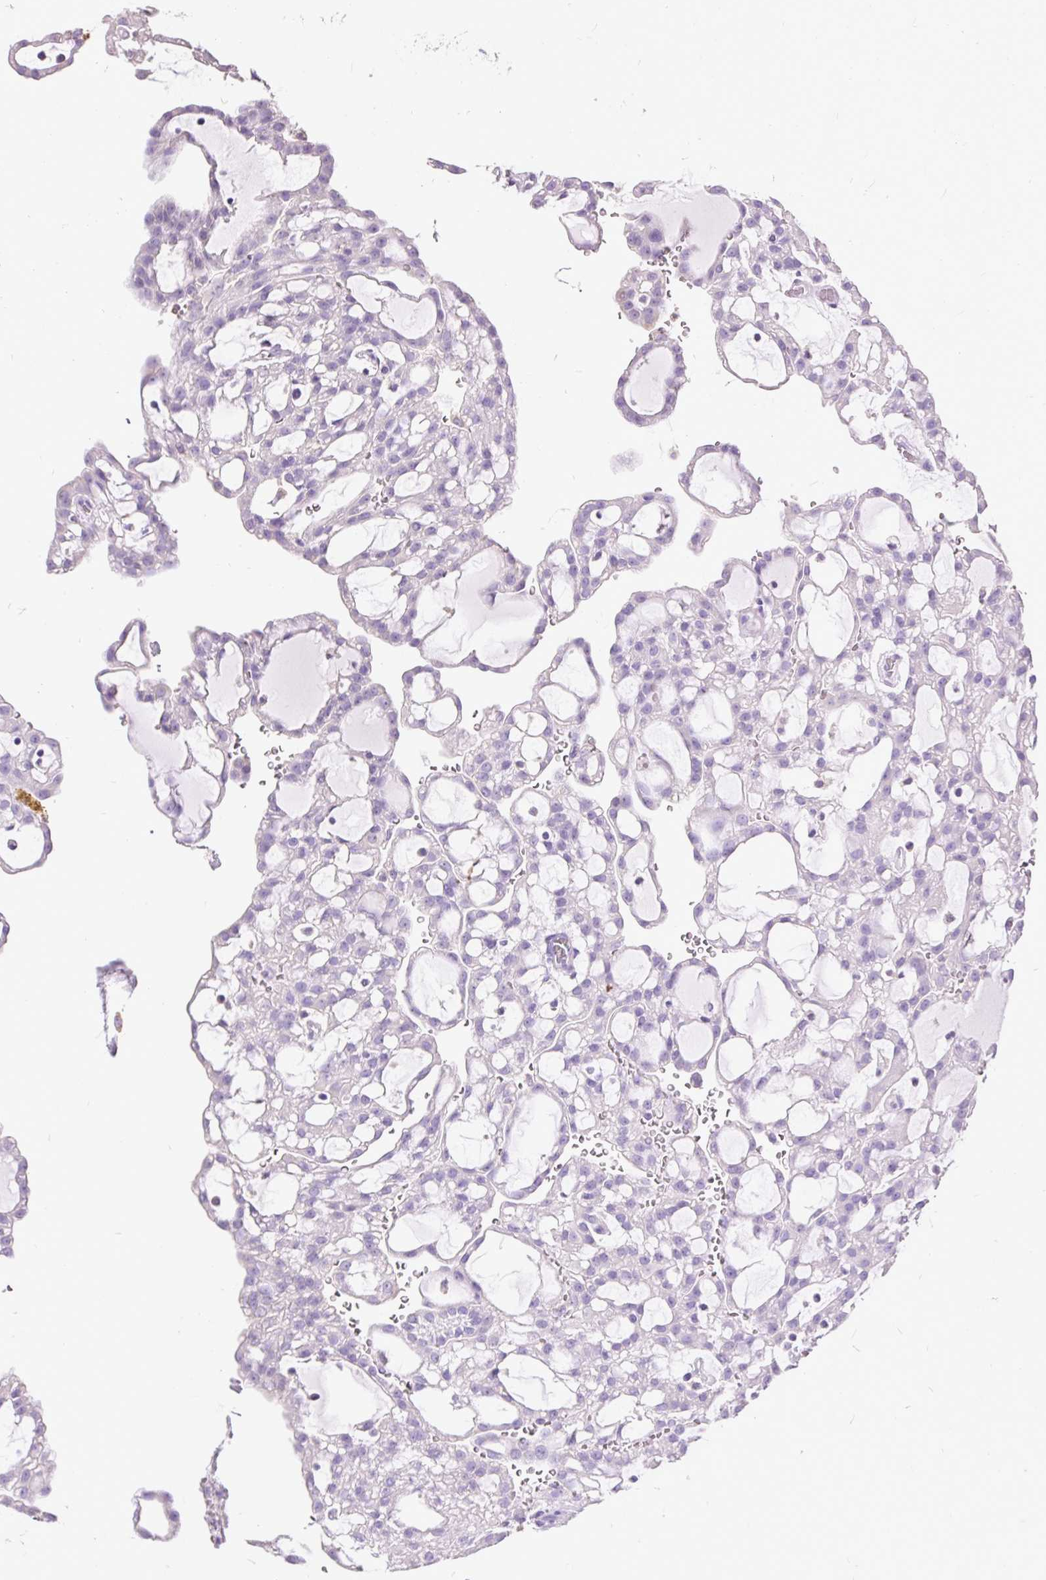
{"staining": {"intensity": "negative", "quantity": "none", "location": "none"}, "tissue": "renal cancer", "cell_type": "Tumor cells", "image_type": "cancer", "snomed": [{"axis": "morphology", "description": "Adenocarcinoma, NOS"}, {"axis": "topography", "description": "Kidney"}], "caption": "Tumor cells show no significant expression in adenocarcinoma (renal).", "gene": "GBX1", "patient": {"sex": "male", "age": 63}}